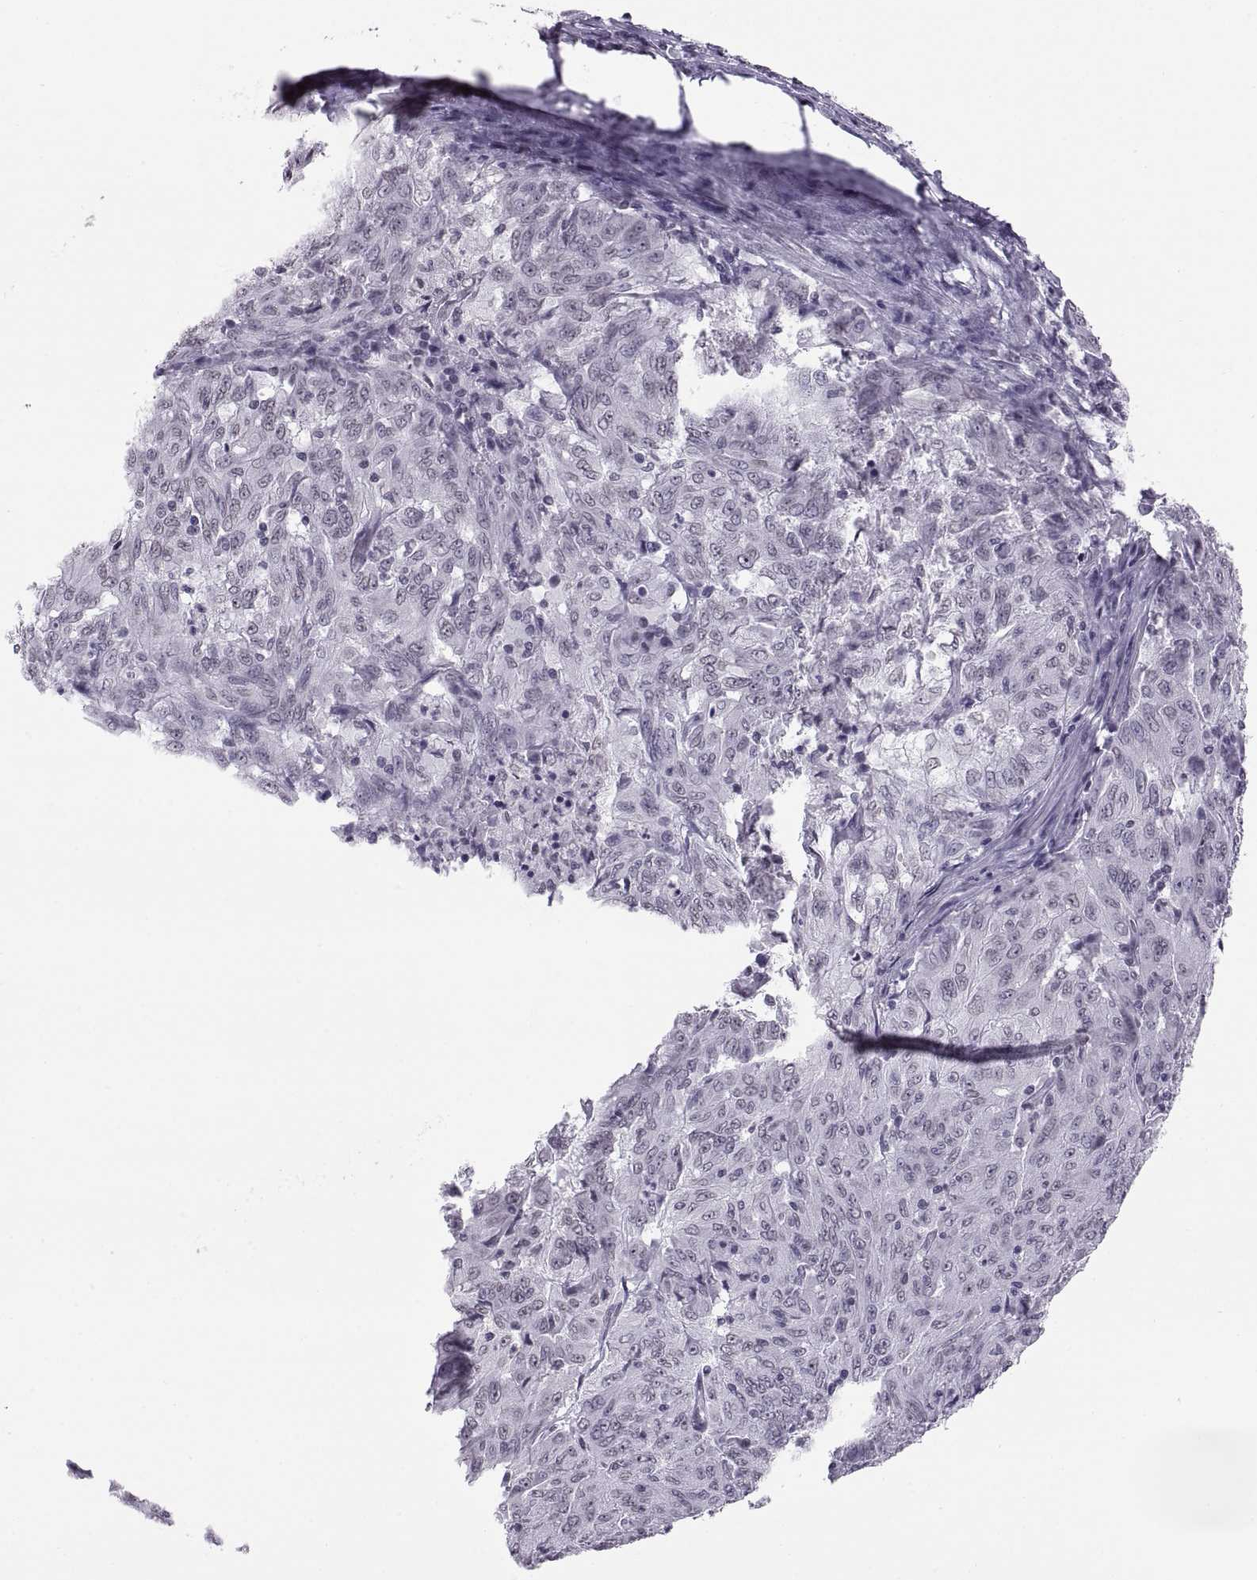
{"staining": {"intensity": "negative", "quantity": "none", "location": "none"}, "tissue": "pancreatic cancer", "cell_type": "Tumor cells", "image_type": "cancer", "snomed": [{"axis": "morphology", "description": "Adenocarcinoma, NOS"}, {"axis": "topography", "description": "Pancreas"}], "caption": "Immunohistochemical staining of pancreatic cancer demonstrates no significant positivity in tumor cells. (DAB (3,3'-diaminobenzidine) IHC, high magnification).", "gene": "CARTPT", "patient": {"sex": "male", "age": 63}}